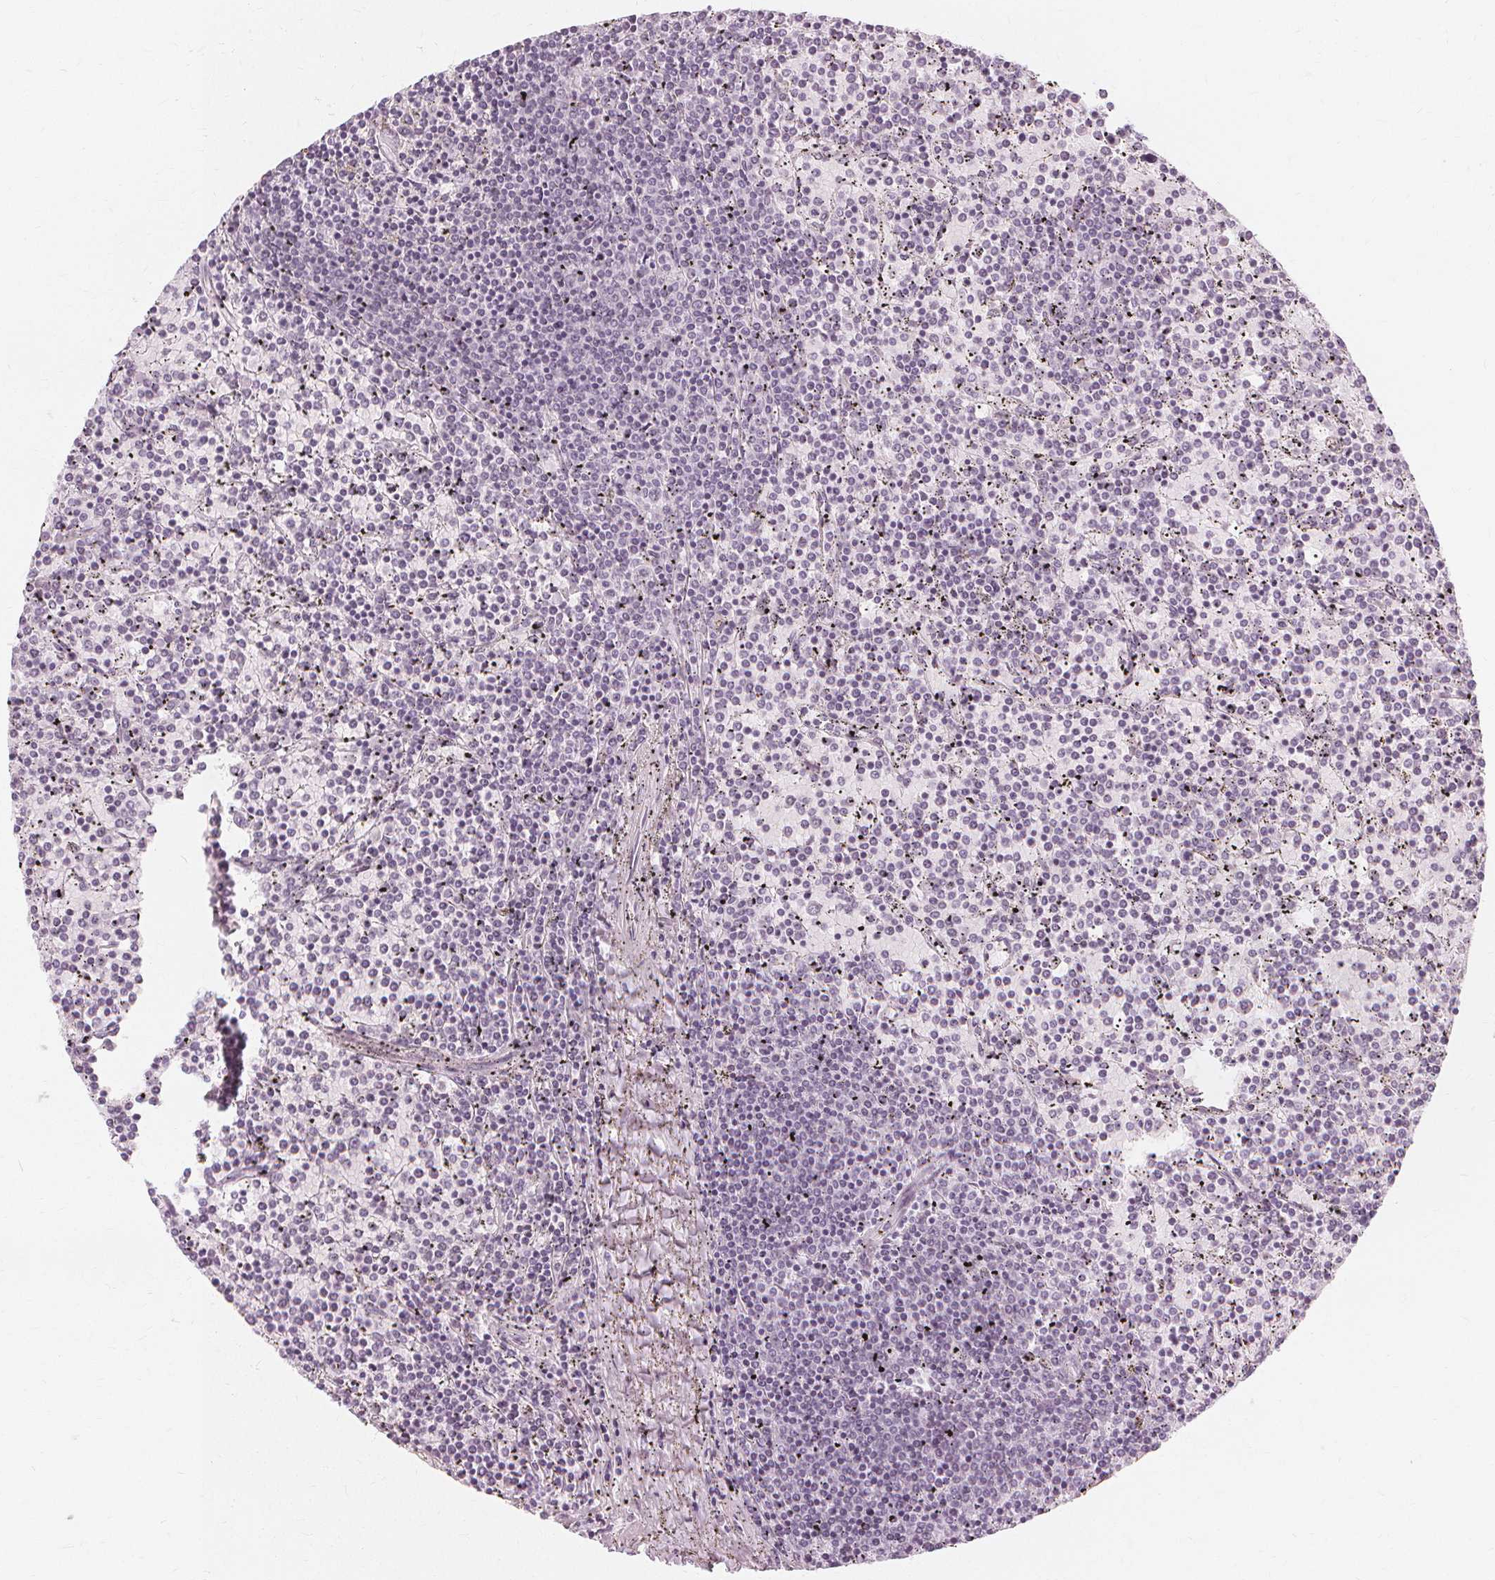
{"staining": {"intensity": "negative", "quantity": "none", "location": "none"}, "tissue": "lymphoma", "cell_type": "Tumor cells", "image_type": "cancer", "snomed": [{"axis": "morphology", "description": "Malignant lymphoma, non-Hodgkin's type, Low grade"}, {"axis": "topography", "description": "Spleen"}], "caption": "Low-grade malignant lymphoma, non-Hodgkin's type was stained to show a protein in brown. There is no significant staining in tumor cells.", "gene": "NXPE1", "patient": {"sex": "female", "age": 77}}